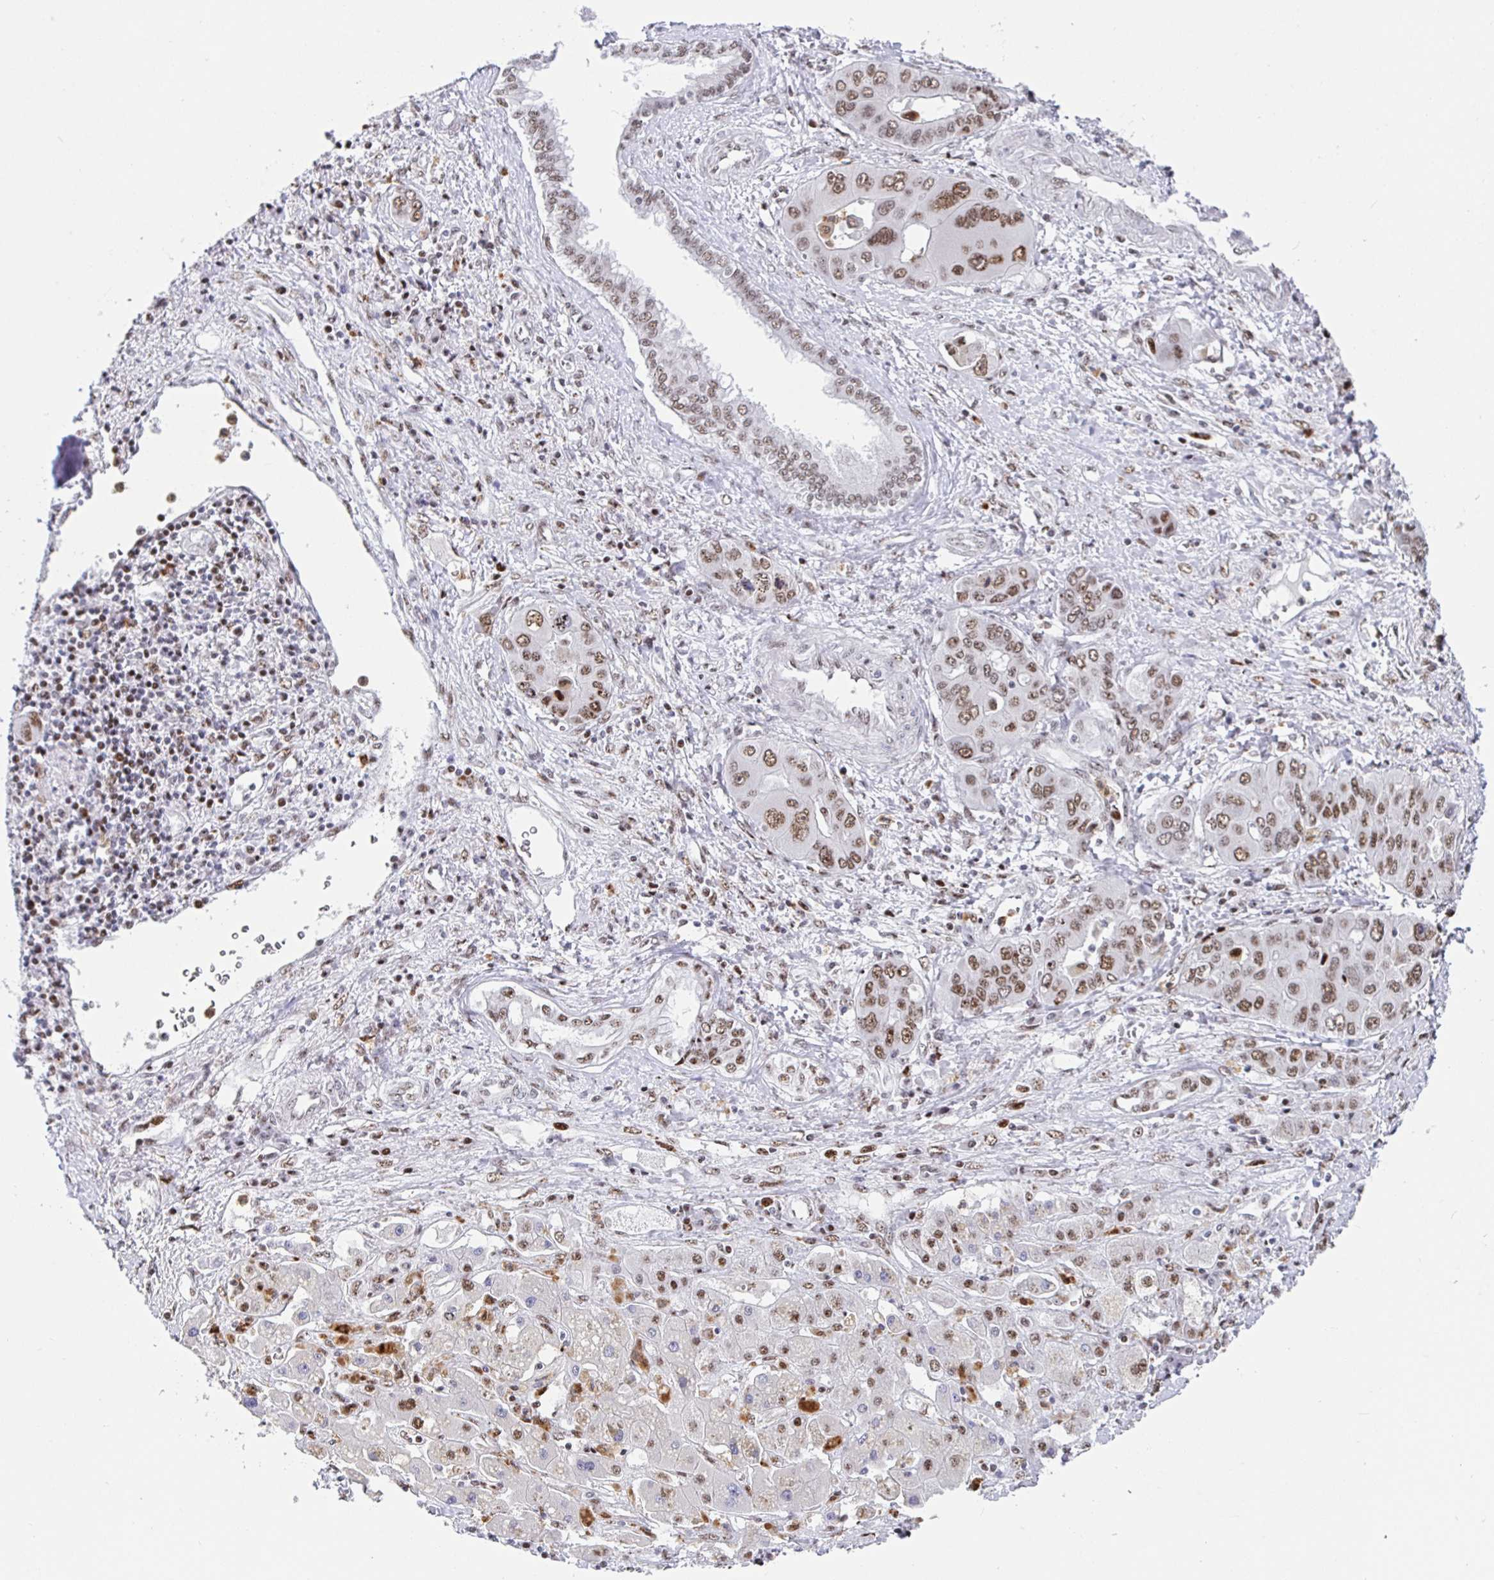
{"staining": {"intensity": "moderate", "quantity": ">75%", "location": "nuclear"}, "tissue": "liver cancer", "cell_type": "Tumor cells", "image_type": "cancer", "snomed": [{"axis": "morphology", "description": "Cholangiocarcinoma"}, {"axis": "topography", "description": "Liver"}], "caption": "Protein analysis of liver cancer tissue shows moderate nuclear positivity in approximately >75% of tumor cells.", "gene": "SETD5", "patient": {"sex": "male", "age": 67}}